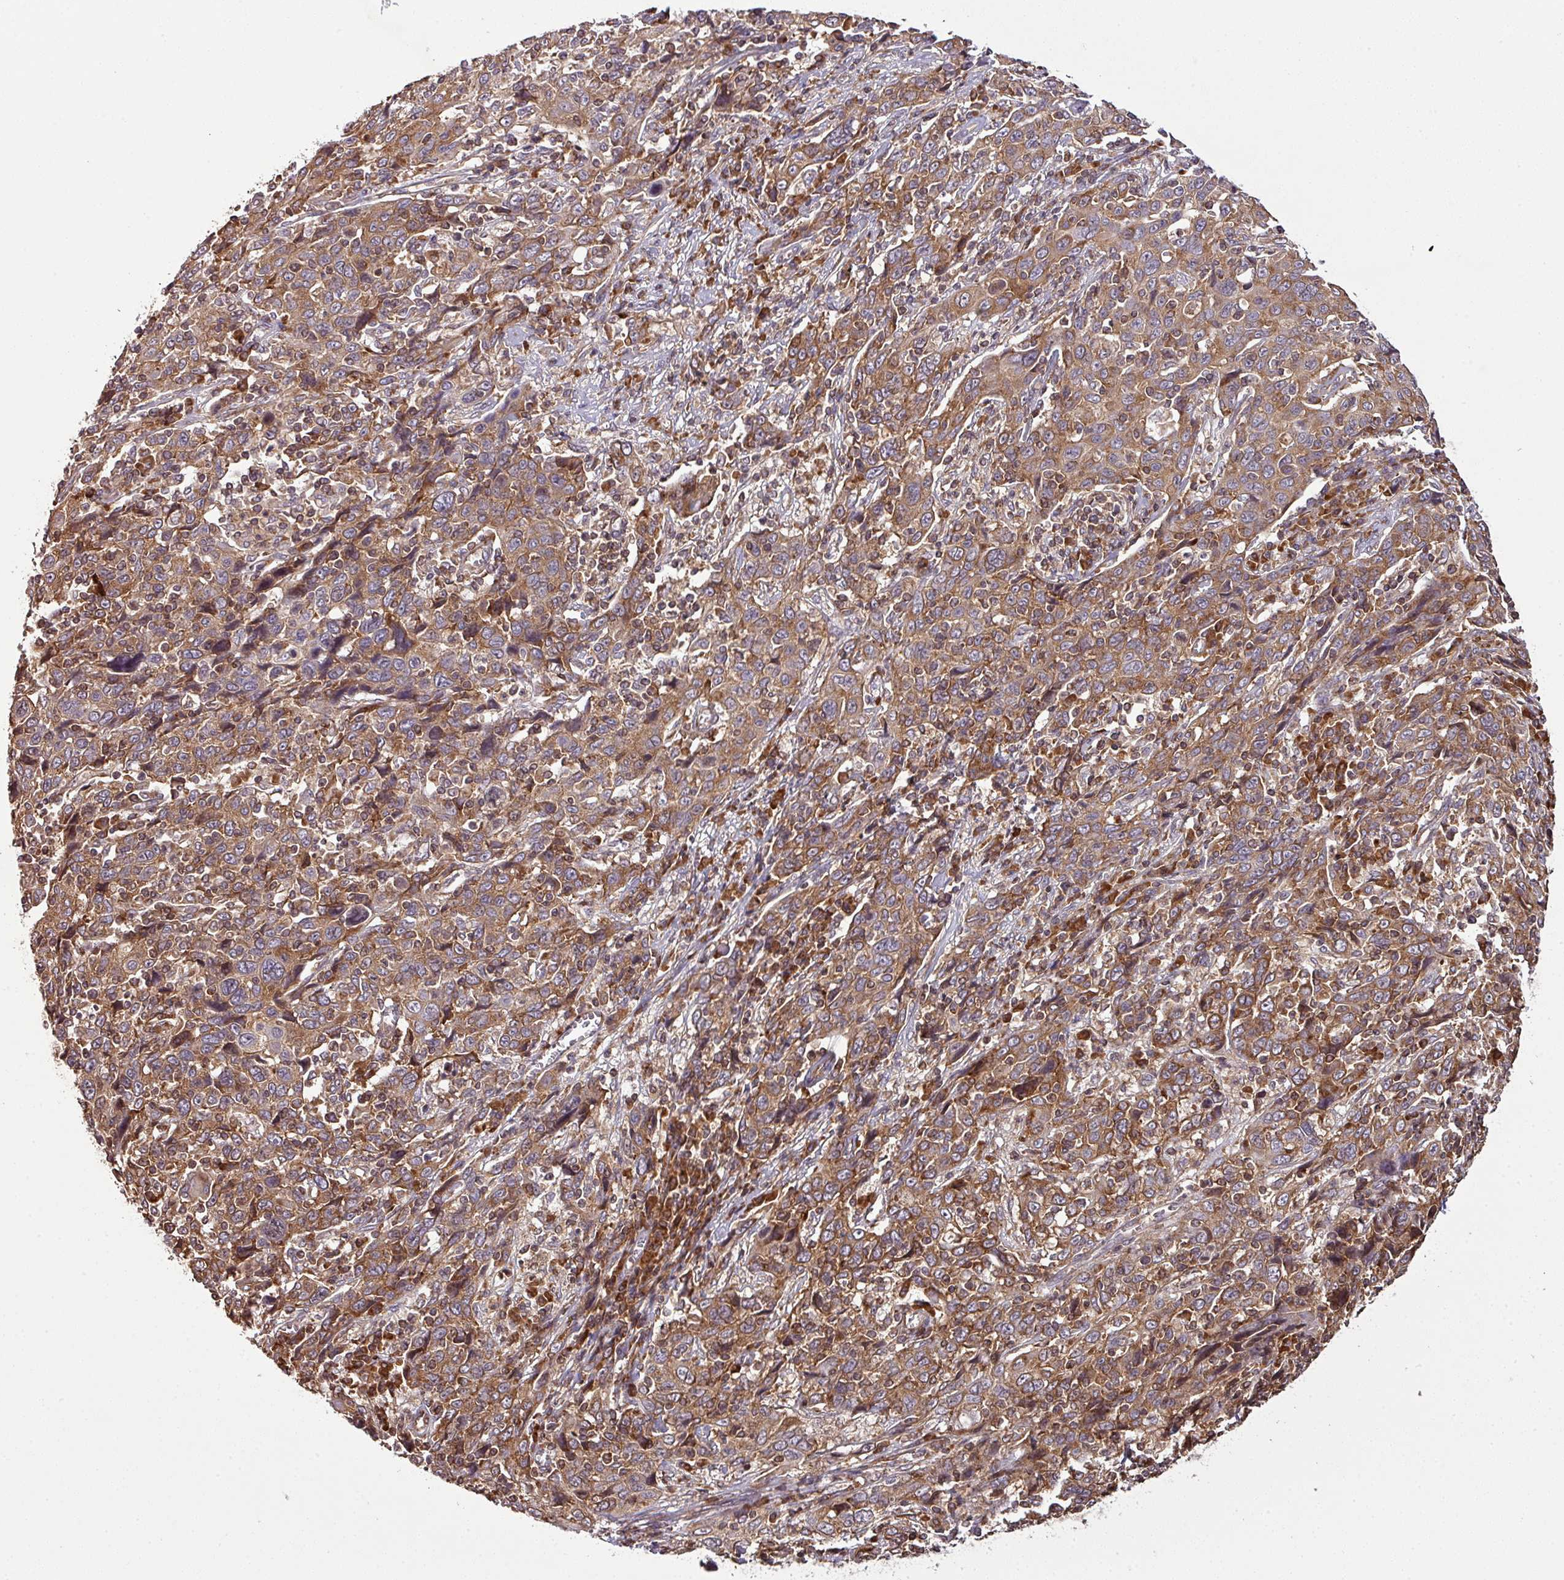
{"staining": {"intensity": "moderate", "quantity": ">75%", "location": "cytoplasmic/membranous"}, "tissue": "cervical cancer", "cell_type": "Tumor cells", "image_type": "cancer", "snomed": [{"axis": "morphology", "description": "Squamous cell carcinoma, NOS"}, {"axis": "topography", "description": "Cervix"}], "caption": "Protein expression by IHC reveals moderate cytoplasmic/membranous expression in about >75% of tumor cells in cervical cancer.", "gene": "LRRC74B", "patient": {"sex": "female", "age": 46}}